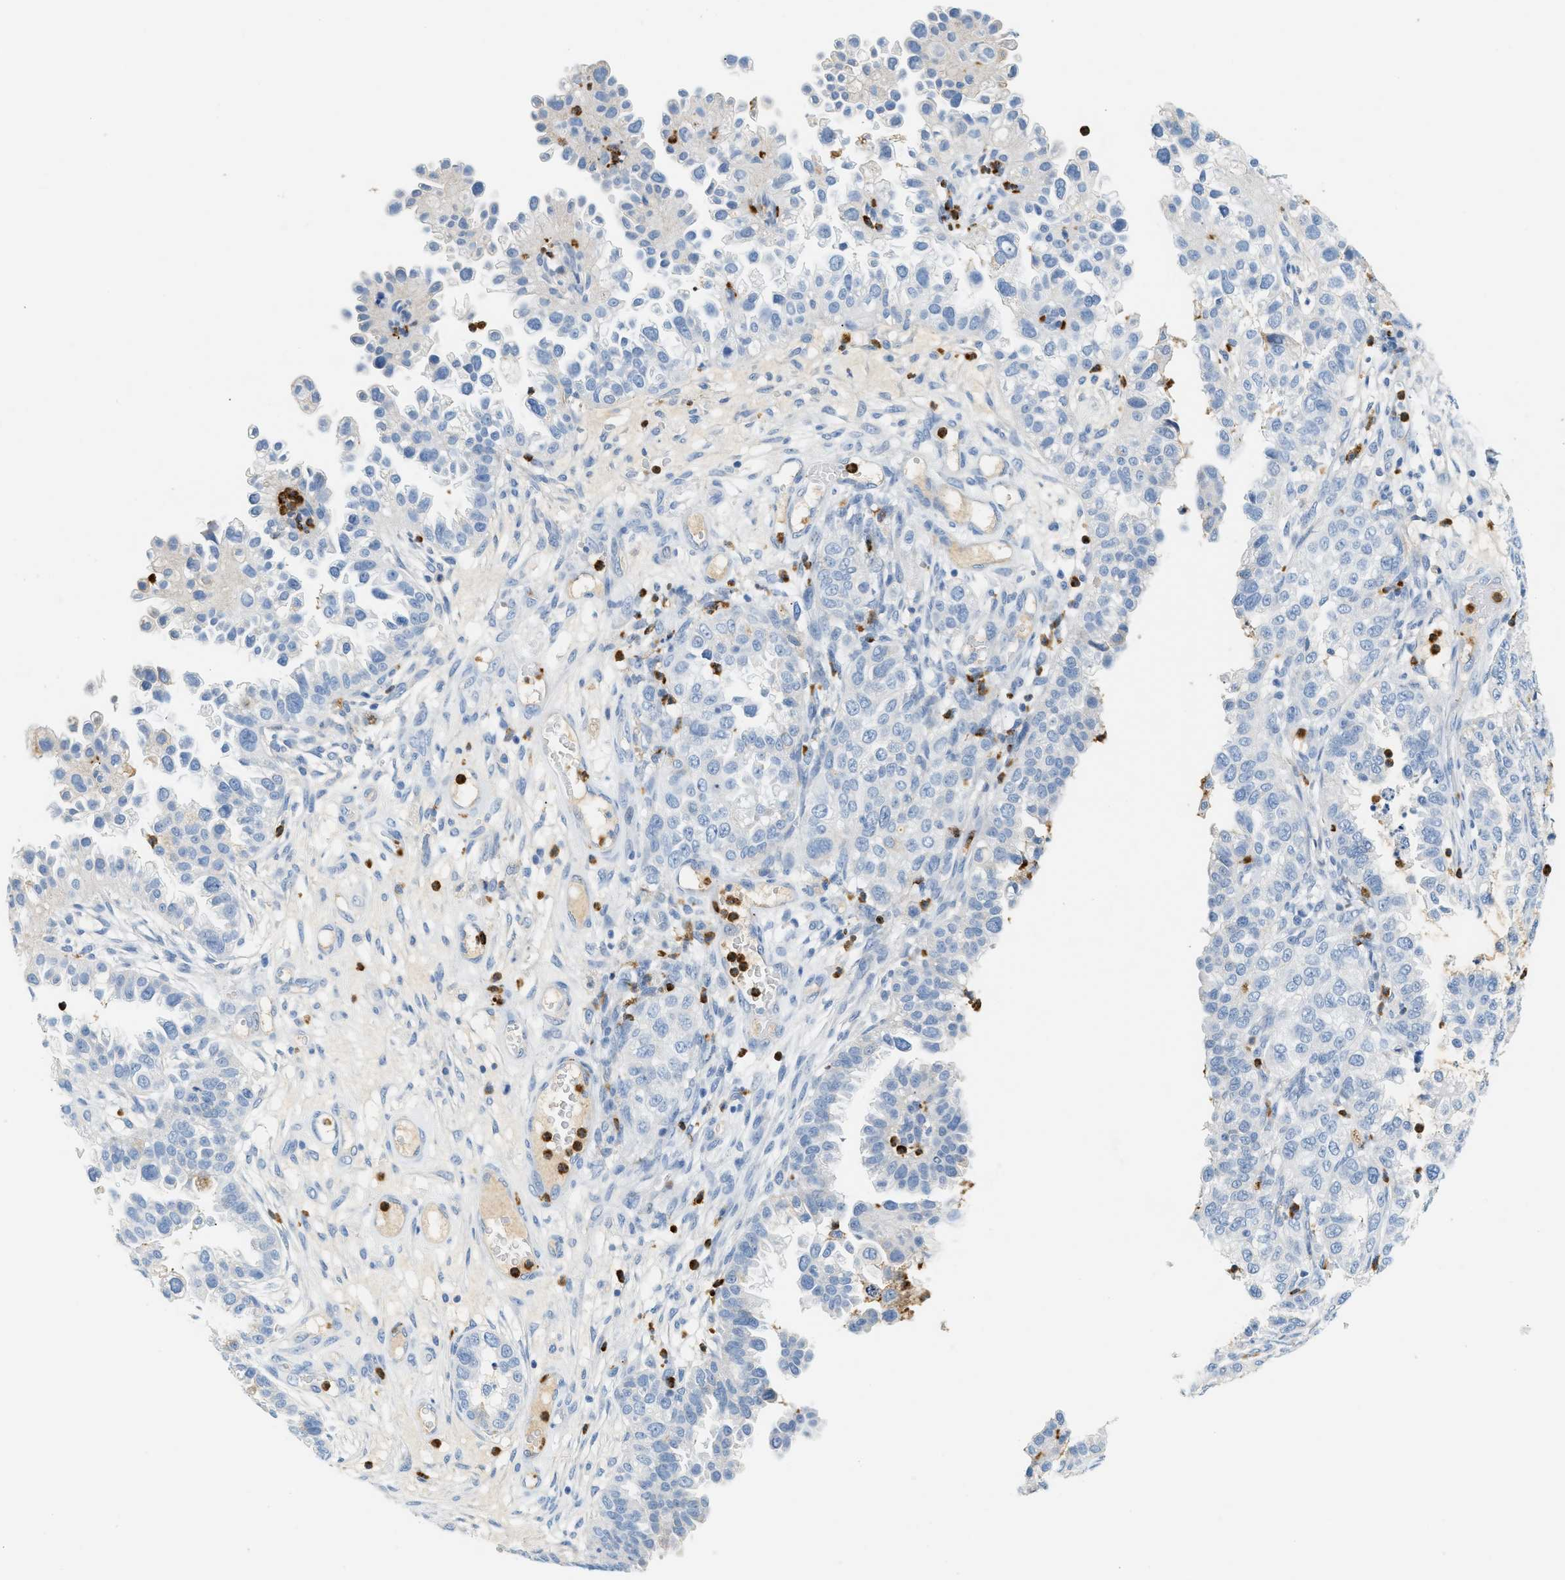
{"staining": {"intensity": "negative", "quantity": "none", "location": "none"}, "tissue": "endometrial cancer", "cell_type": "Tumor cells", "image_type": "cancer", "snomed": [{"axis": "morphology", "description": "Adenocarcinoma, NOS"}, {"axis": "topography", "description": "Endometrium"}], "caption": "Tumor cells are negative for brown protein staining in adenocarcinoma (endometrial).", "gene": "LCN2", "patient": {"sex": "female", "age": 85}}